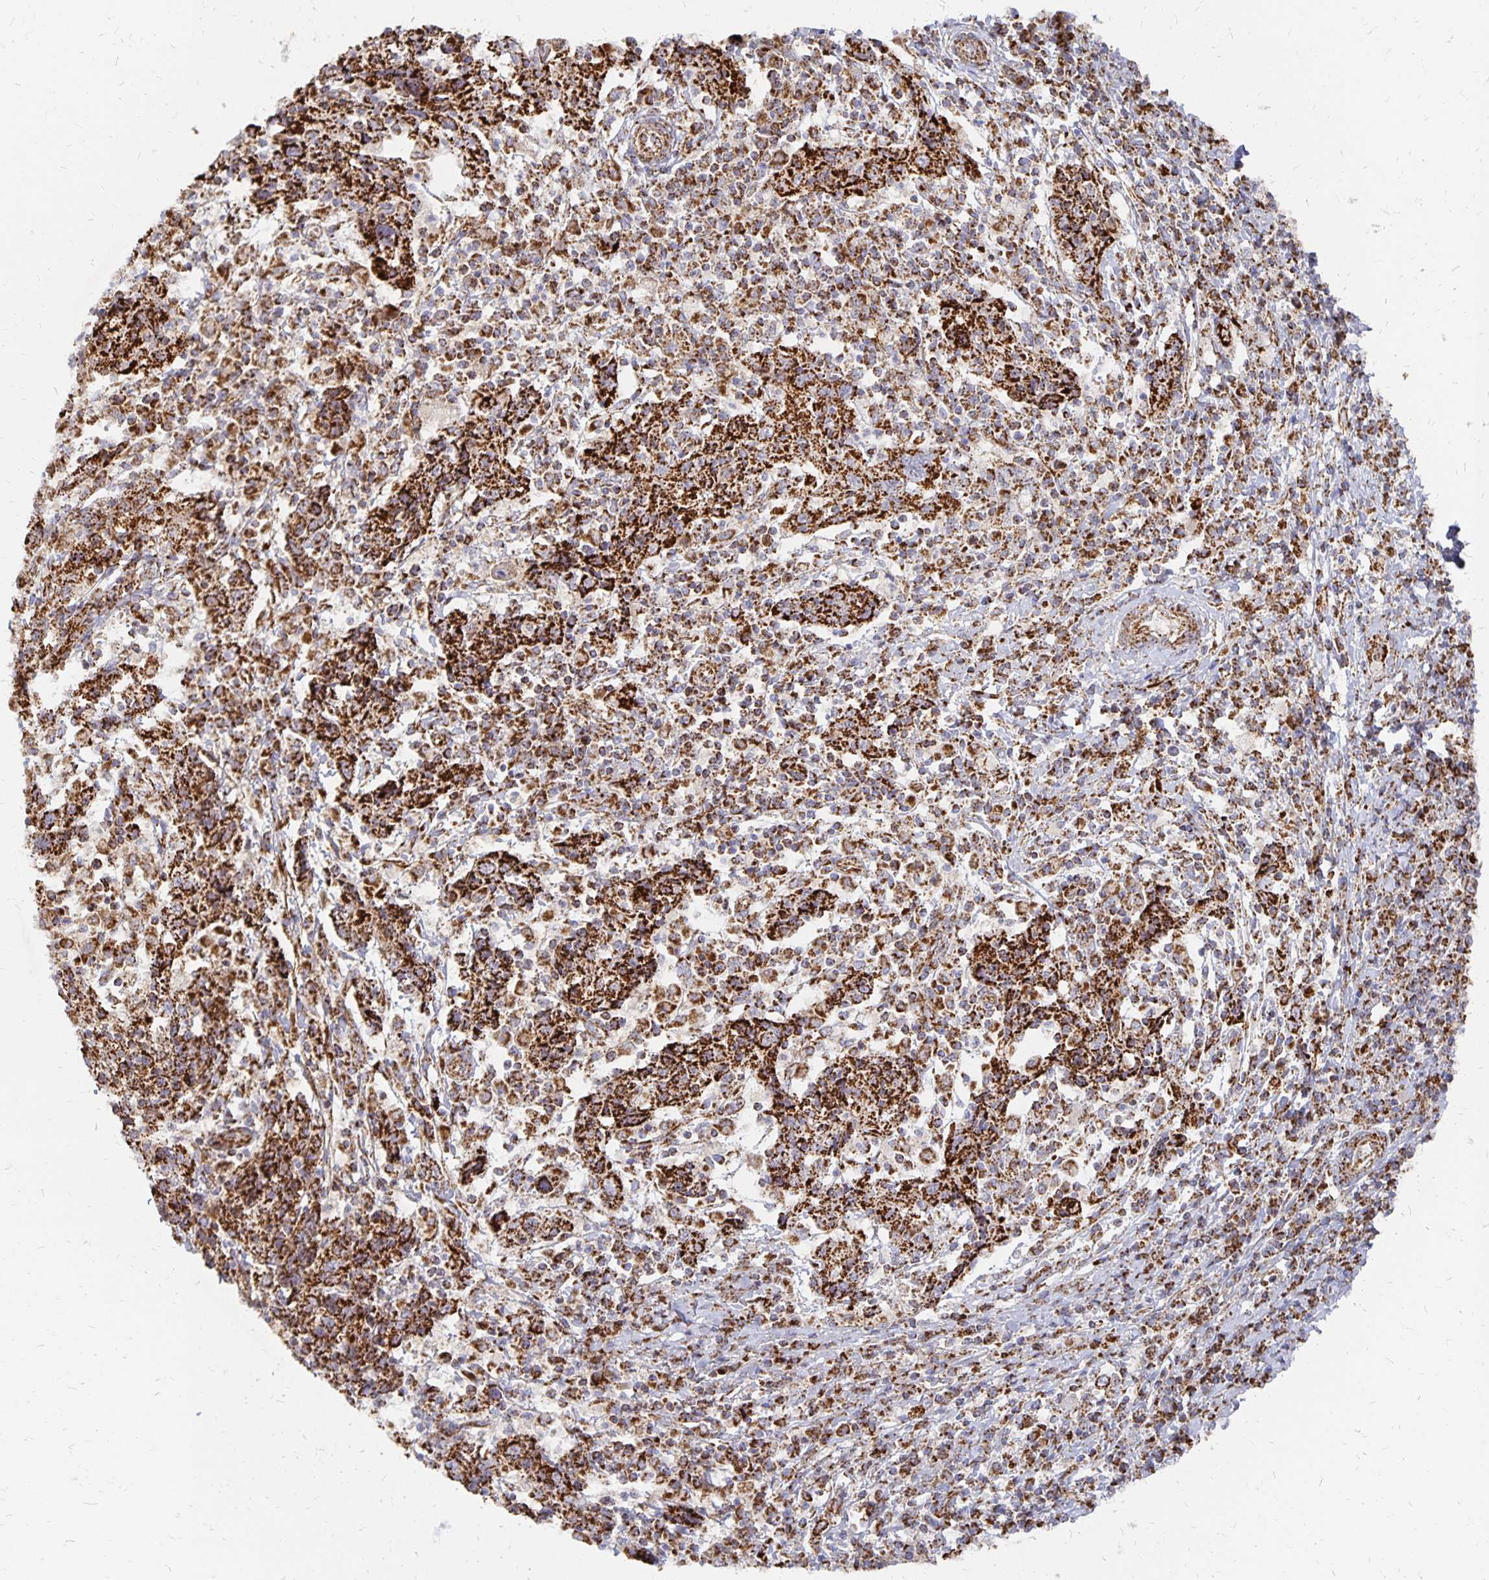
{"staining": {"intensity": "strong", "quantity": ">75%", "location": "cytoplasmic/membranous"}, "tissue": "cervical cancer", "cell_type": "Tumor cells", "image_type": "cancer", "snomed": [{"axis": "morphology", "description": "Squamous cell carcinoma, NOS"}, {"axis": "topography", "description": "Cervix"}], "caption": "The photomicrograph demonstrates staining of cervical cancer, revealing strong cytoplasmic/membranous protein expression (brown color) within tumor cells.", "gene": "STOML2", "patient": {"sex": "female", "age": 46}}